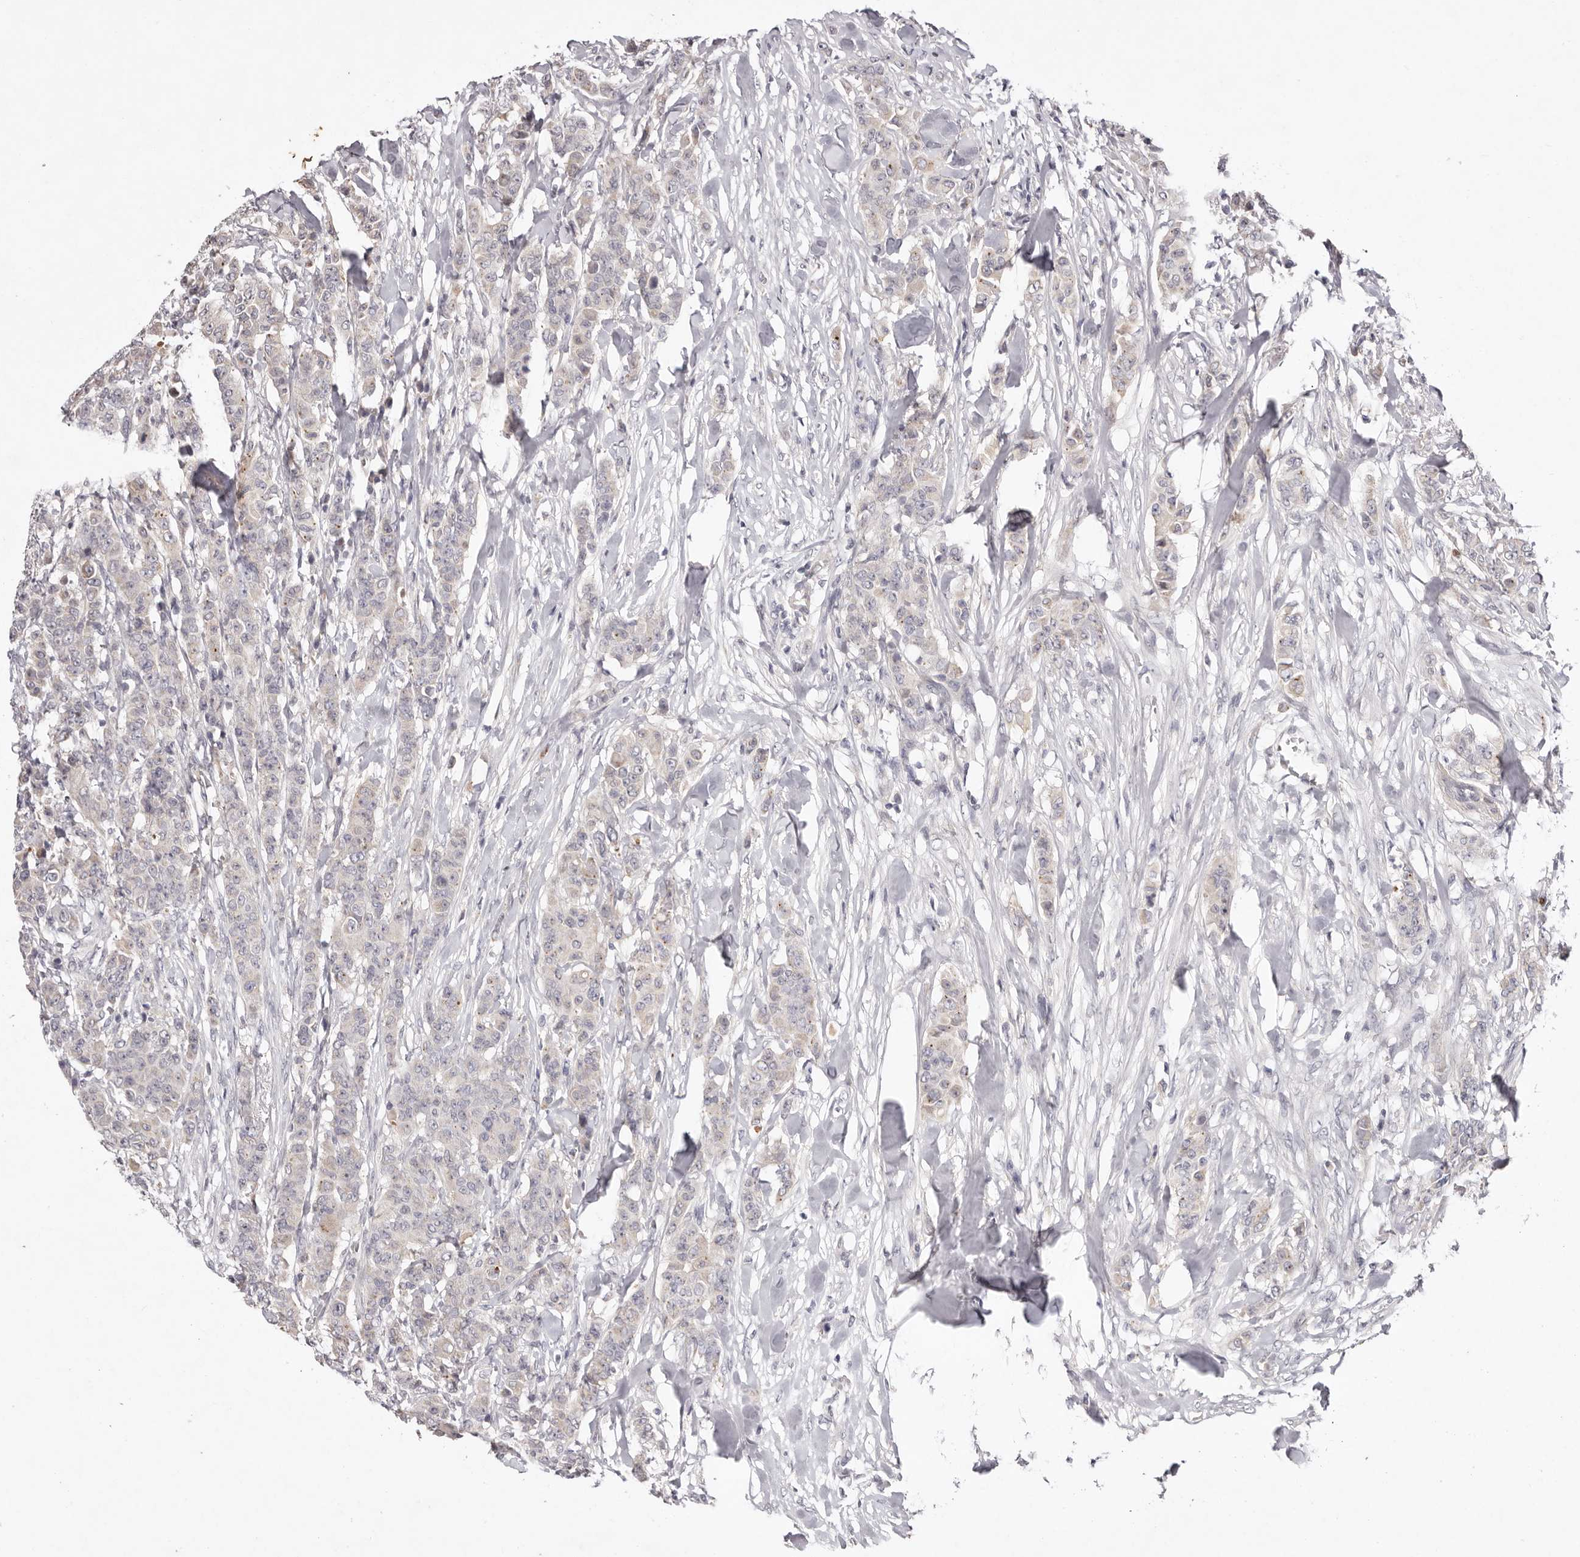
{"staining": {"intensity": "negative", "quantity": "none", "location": "none"}, "tissue": "breast cancer", "cell_type": "Tumor cells", "image_type": "cancer", "snomed": [{"axis": "morphology", "description": "Duct carcinoma"}, {"axis": "topography", "description": "Breast"}], "caption": "An immunohistochemistry image of breast cancer (infiltrating ductal carcinoma) is shown. There is no staining in tumor cells of breast cancer (infiltrating ductal carcinoma).", "gene": "GARNL3", "patient": {"sex": "female", "age": 40}}